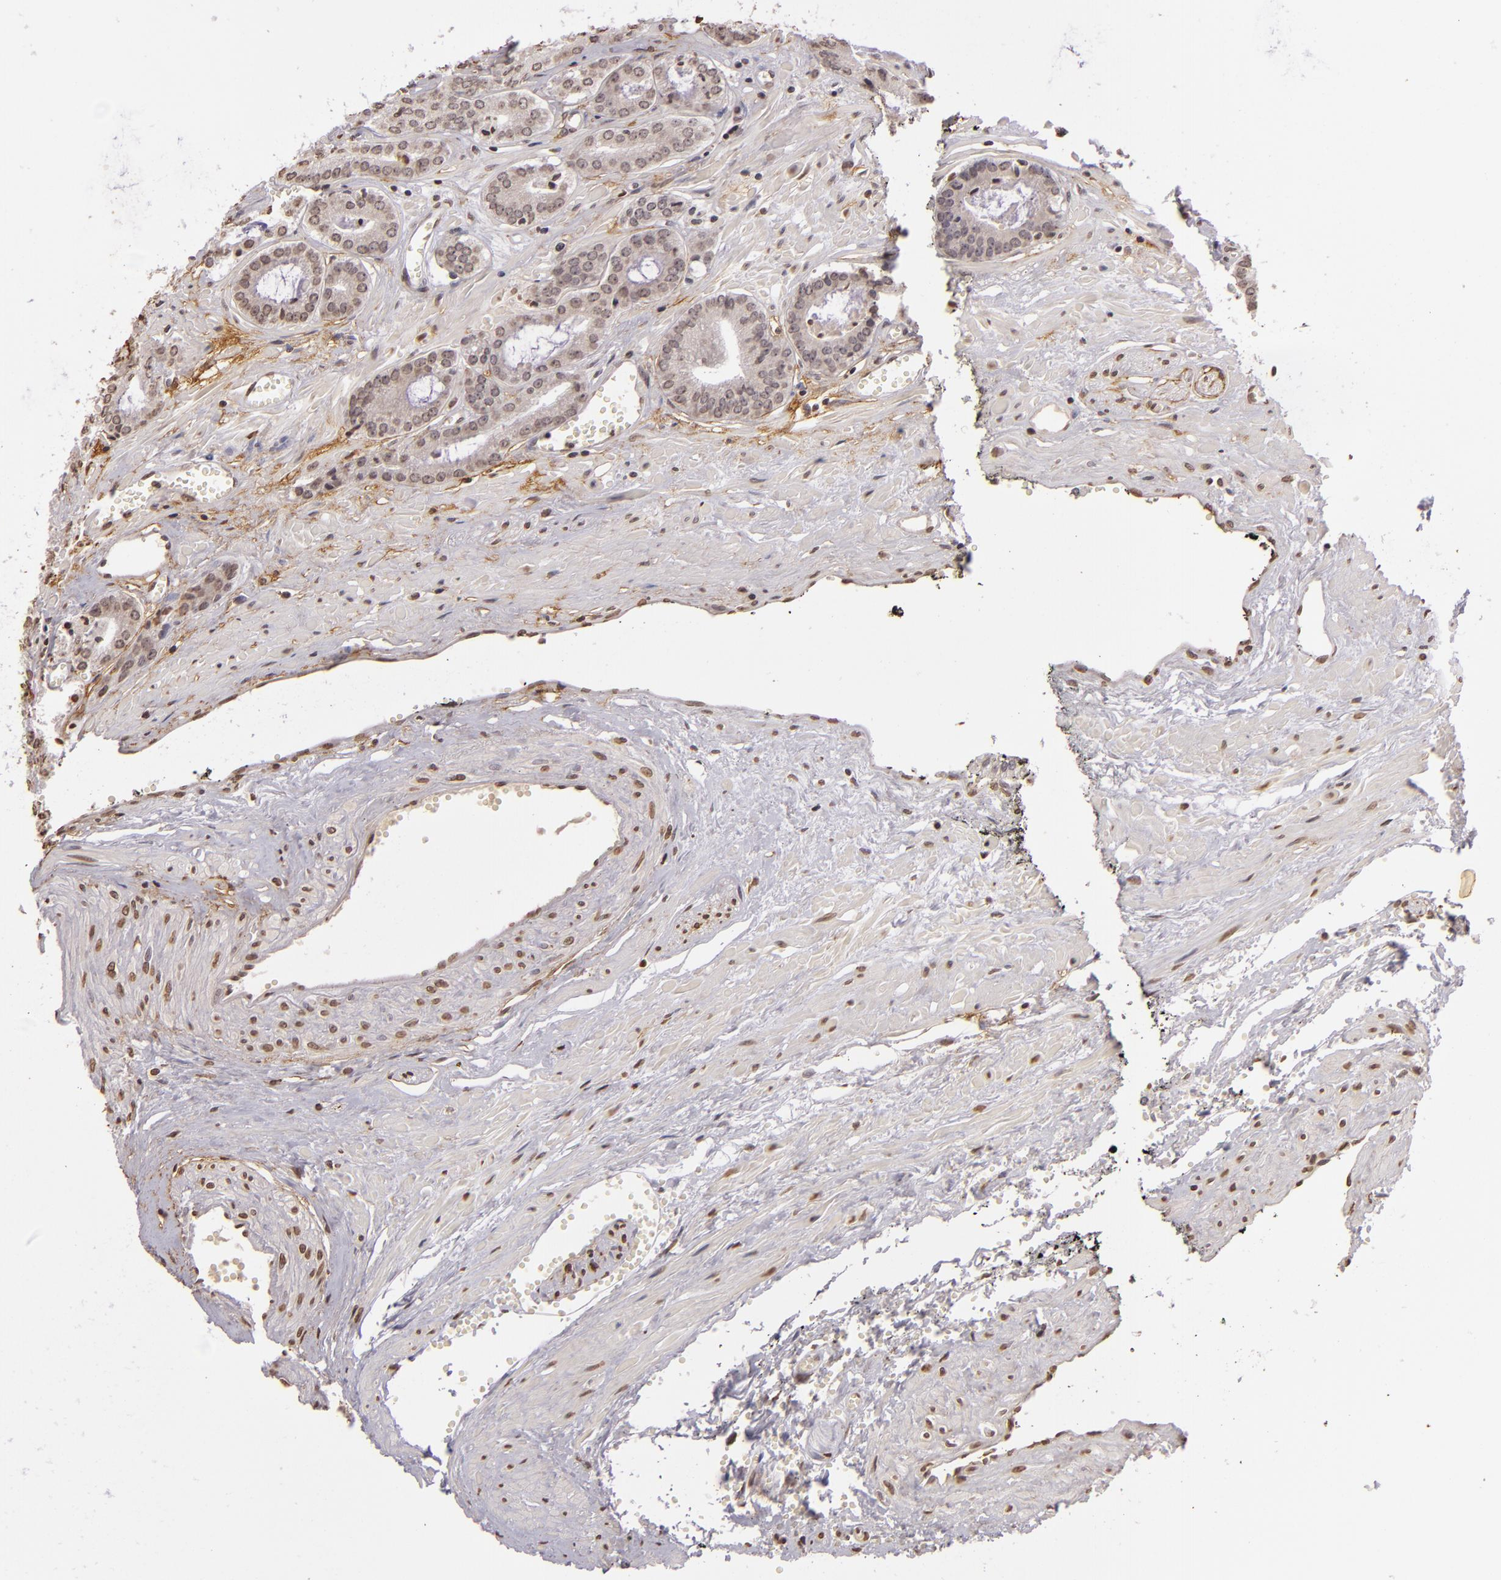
{"staining": {"intensity": "weak", "quantity": ">75%", "location": "nuclear"}, "tissue": "prostate cancer", "cell_type": "Tumor cells", "image_type": "cancer", "snomed": [{"axis": "morphology", "description": "Adenocarcinoma, High grade"}, {"axis": "topography", "description": "Prostate"}], "caption": "Immunohistochemistry (IHC) of human prostate cancer (high-grade adenocarcinoma) demonstrates low levels of weak nuclear staining in about >75% of tumor cells. Using DAB (3,3'-diaminobenzidine) (brown) and hematoxylin (blue) stains, captured at high magnification using brightfield microscopy.", "gene": "THRB", "patient": {"sex": "male", "age": 56}}